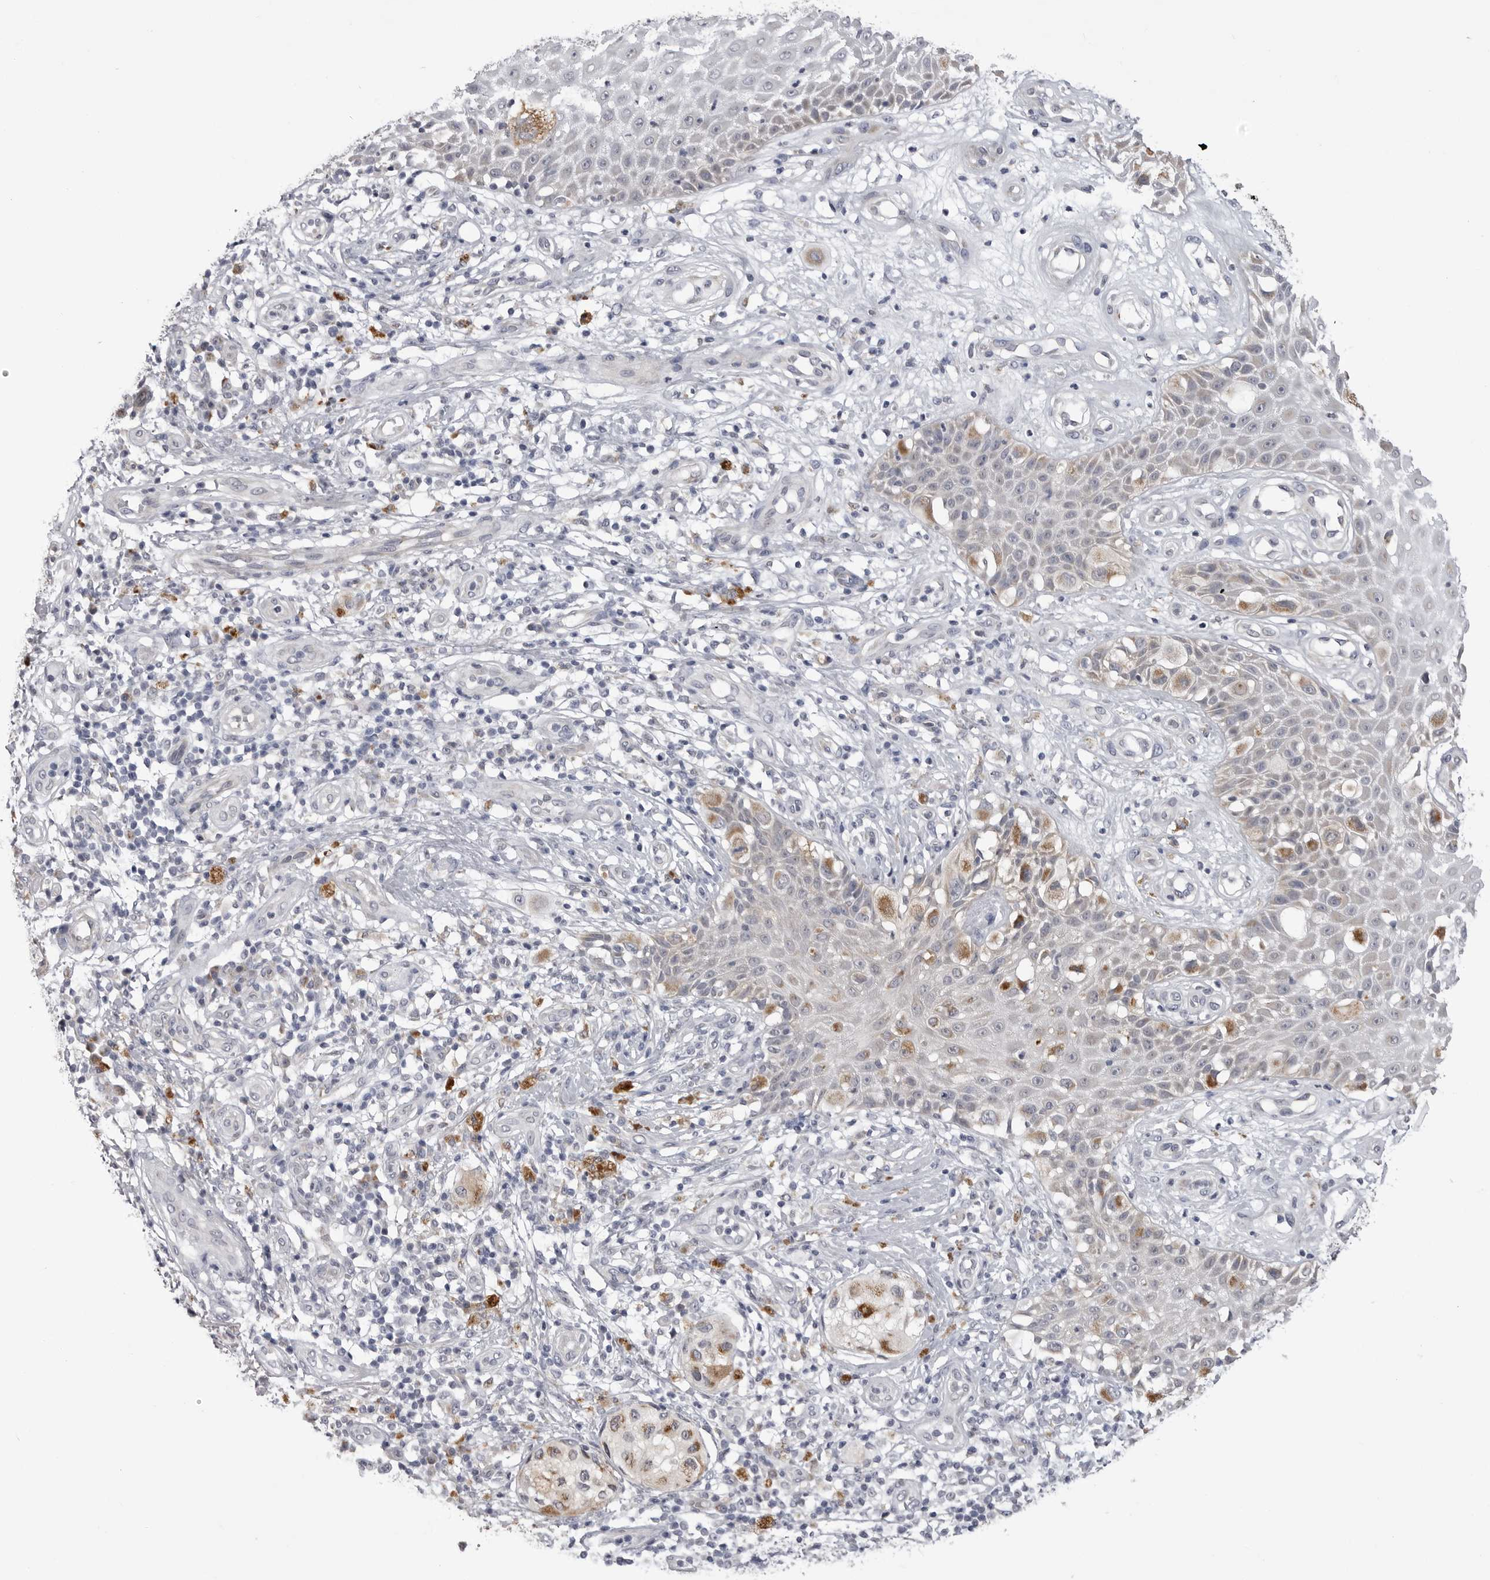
{"staining": {"intensity": "moderate", "quantity": "25%-75%", "location": "cytoplasmic/membranous"}, "tissue": "melanoma", "cell_type": "Tumor cells", "image_type": "cancer", "snomed": [{"axis": "morphology", "description": "Malignant melanoma, NOS"}, {"axis": "topography", "description": "Skin"}], "caption": "The micrograph demonstrates immunohistochemical staining of melanoma. There is moderate cytoplasmic/membranous positivity is appreciated in about 25%-75% of tumor cells.", "gene": "FH", "patient": {"sex": "female", "age": 81}}